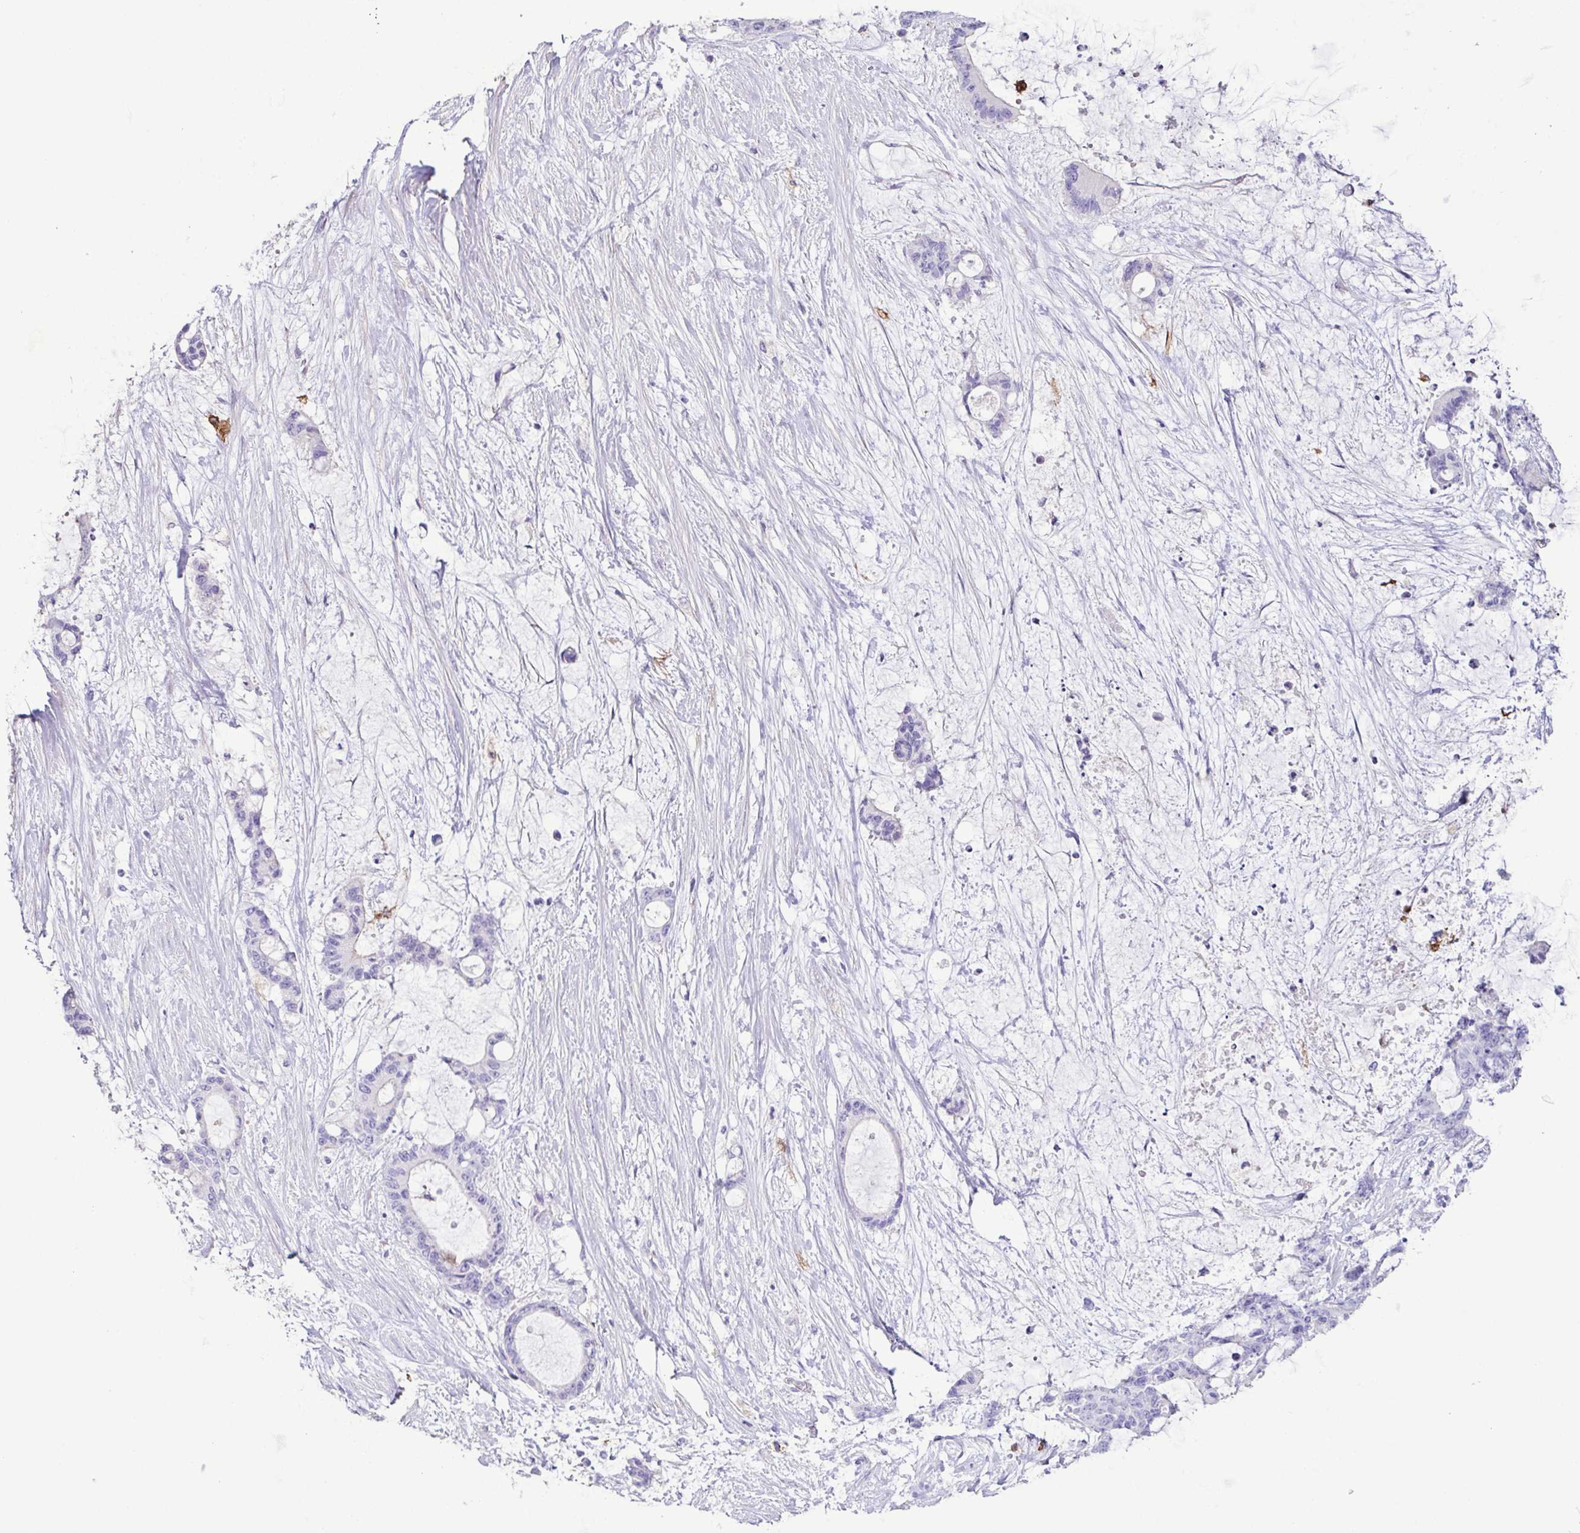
{"staining": {"intensity": "negative", "quantity": "none", "location": "none"}, "tissue": "liver cancer", "cell_type": "Tumor cells", "image_type": "cancer", "snomed": [{"axis": "morphology", "description": "Normal tissue, NOS"}, {"axis": "morphology", "description": "Cholangiocarcinoma"}, {"axis": "topography", "description": "Liver"}, {"axis": "topography", "description": "Peripheral nerve tissue"}], "caption": "An IHC image of liver cancer is shown. There is no staining in tumor cells of liver cancer. Nuclei are stained in blue.", "gene": "MARCO", "patient": {"sex": "female", "age": 73}}